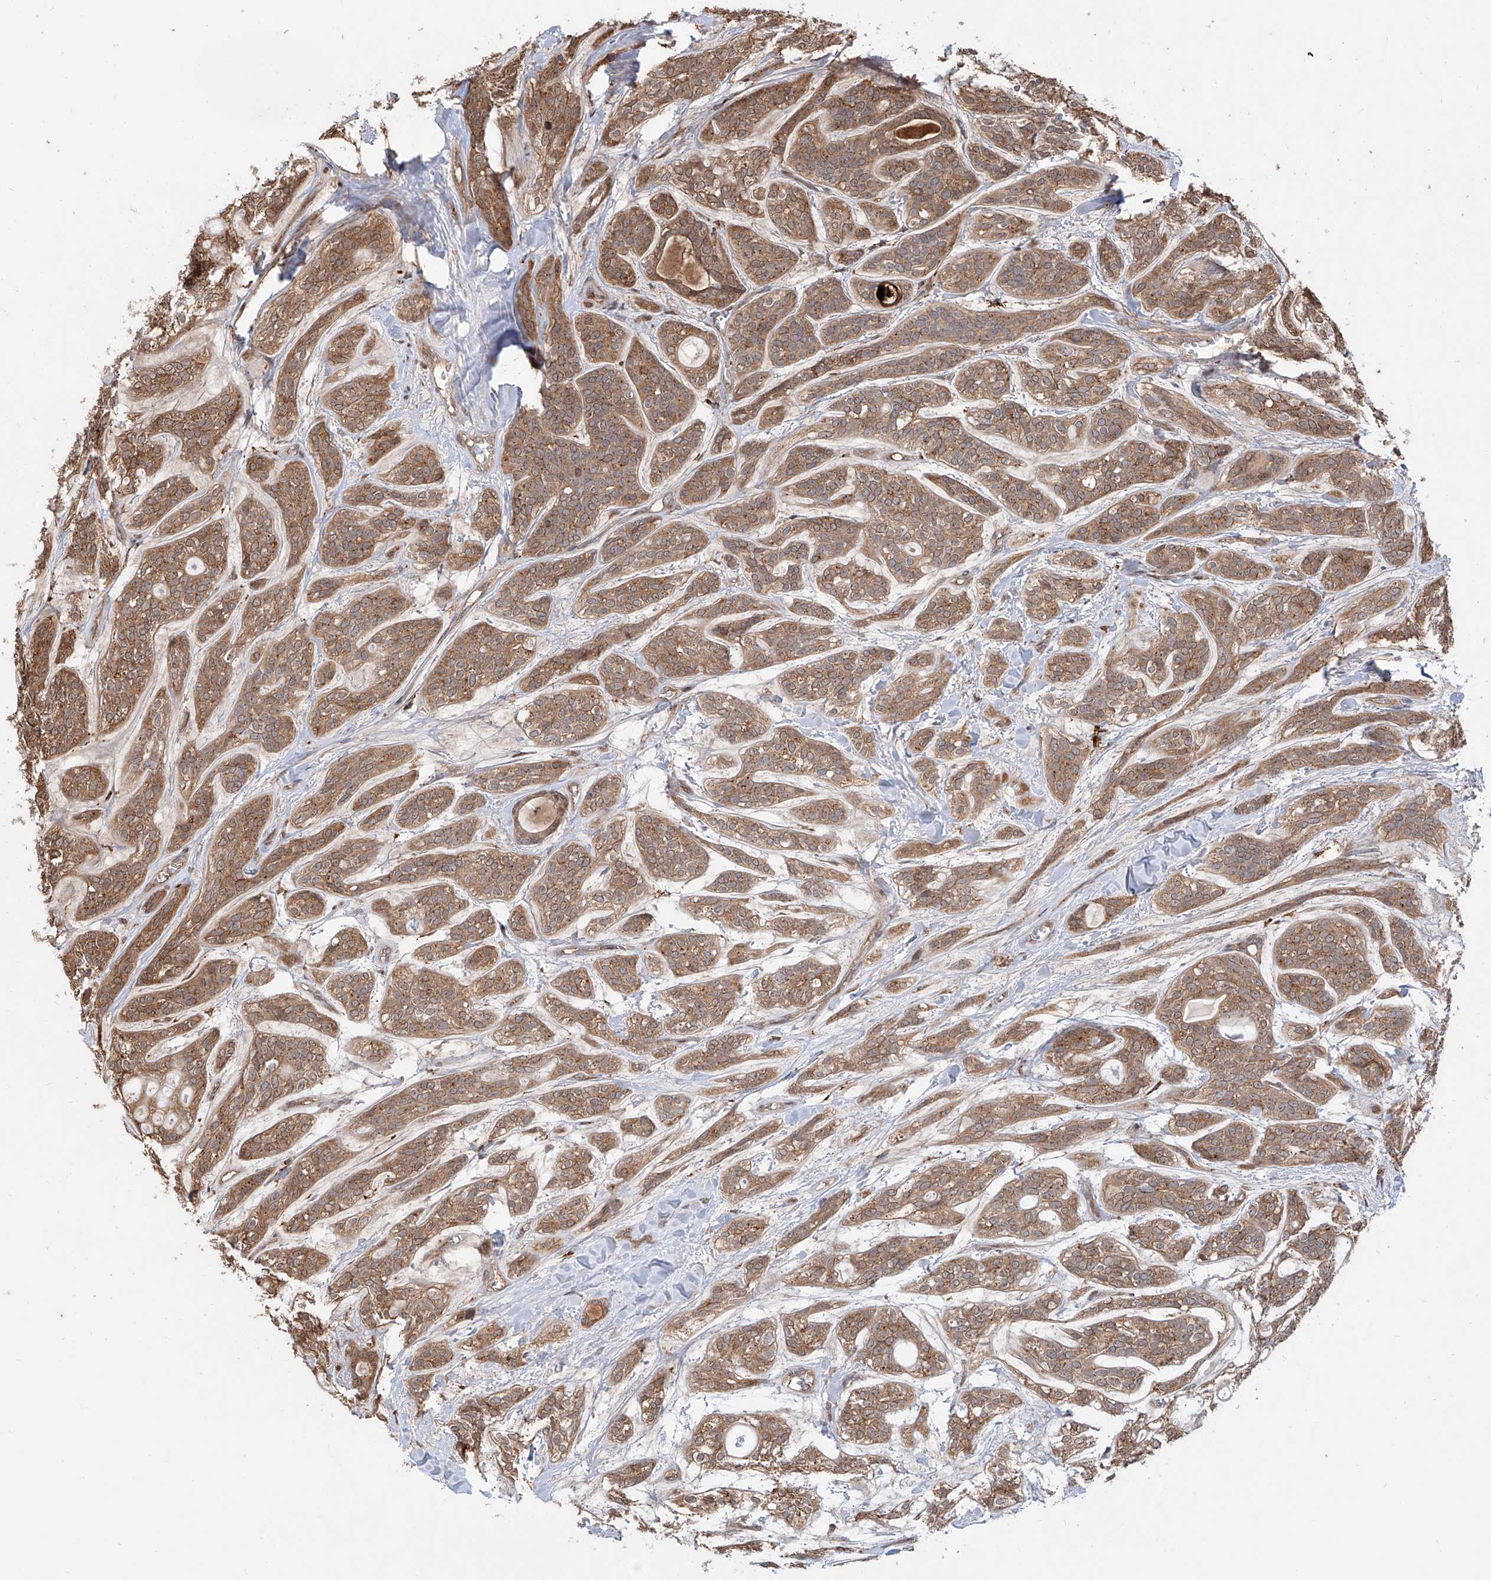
{"staining": {"intensity": "moderate", "quantity": ">75%", "location": "cytoplasmic/membranous"}, "tissue": "head and neck cancer", "cell_type": "Tumor cells", "image_type": "cancer", "snomed": [{"axis": "morphology", "description": "Adenocarcinoma, NOS"}, {"axis": "topography", "description": "Head-Neck"}], "caption": "Immunohistochemical staining of head and neck cancer (adenocarcinoma) displays medium levels of moderate cytoplasmic/membranous protein staining in about >75% of tumor cells. Using DAB (brown) and hematoxylin (blue) stains, captured at high magnification using brightfield microscopy.", "gene": "HOXC8", "patient": {"sex": "male", "age": 66}}